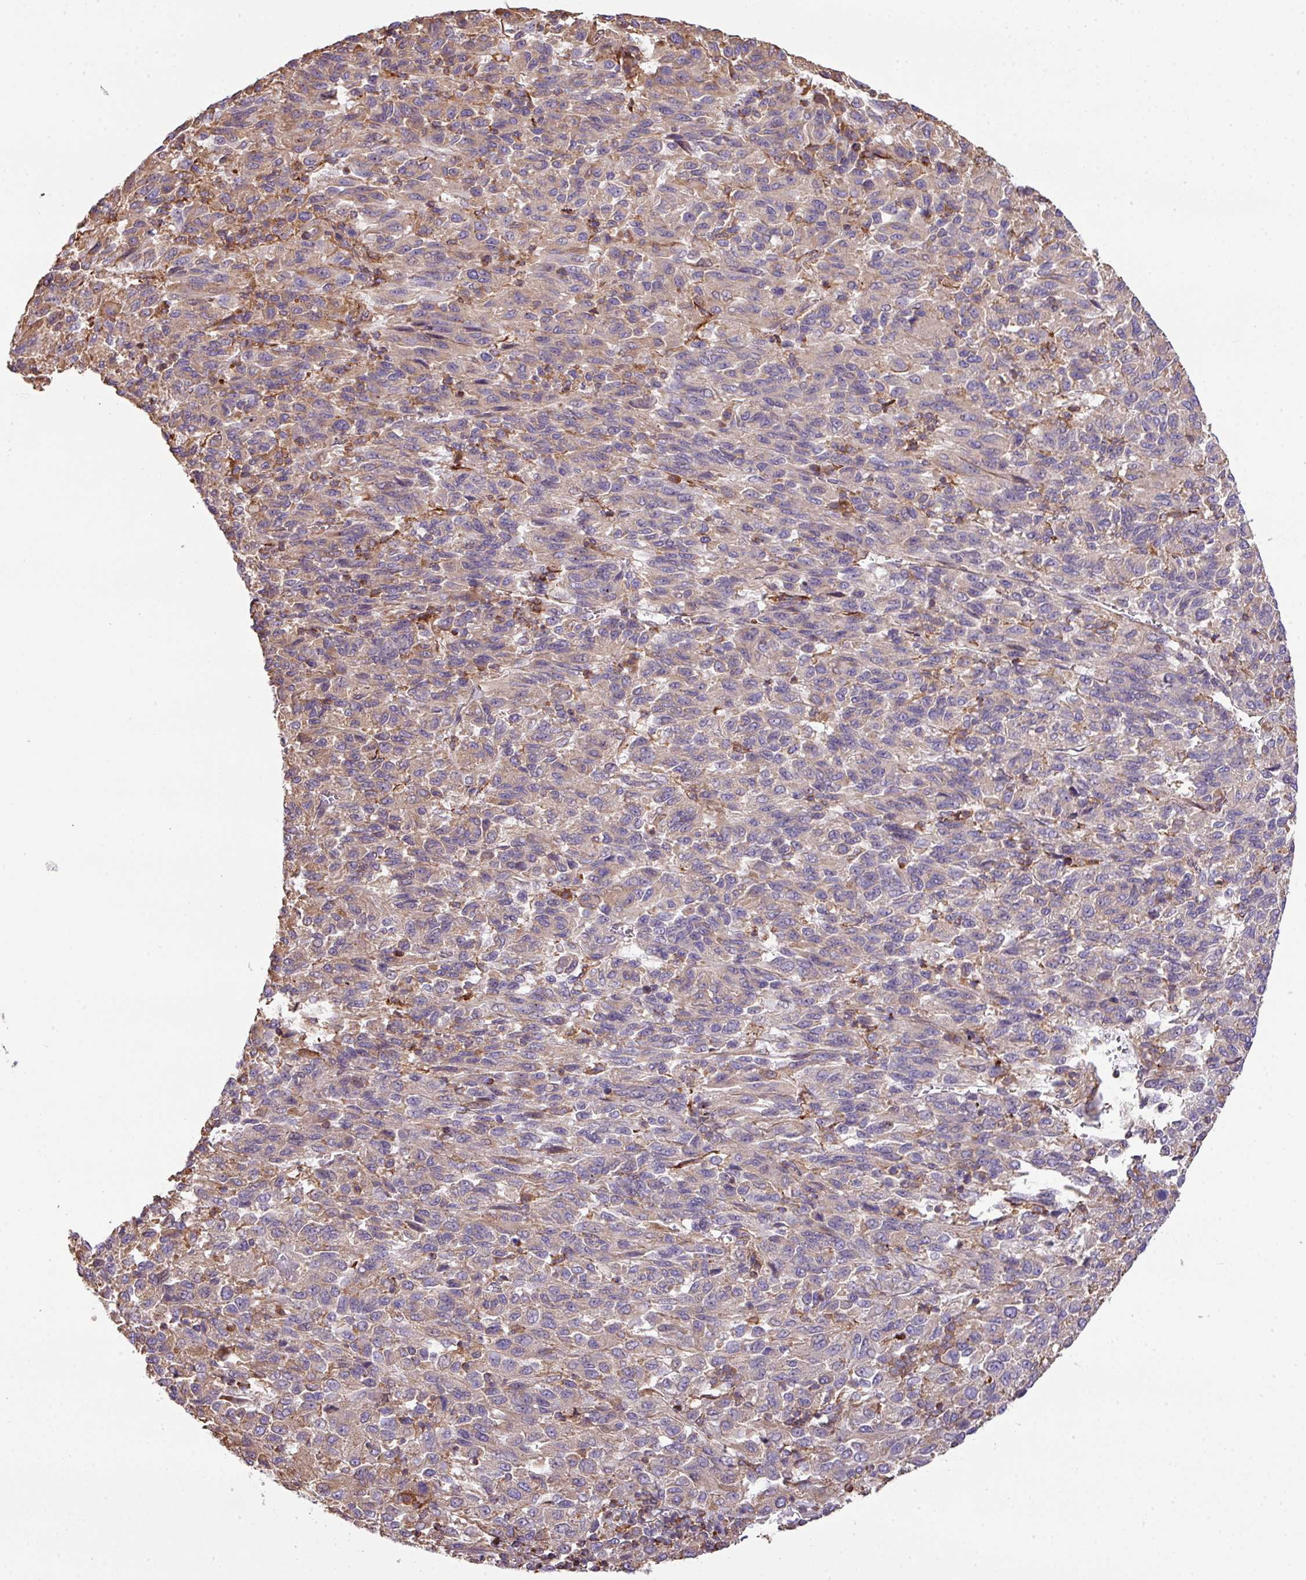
{"staining": {"intensity": "weak", "quantity": "<25%", "location": "cytoplasmic/membranous"}, "tissue": "melanoma", "cell_type": "Tumor cells", "image_type": "cancer", "snomed": [{"axis": "morphology", "description": "Malignant melanoma, Metastatic site"}, {"axis": "topography", "description": "Lung"}], "caption": "High magnification brightfield microscopy of malignant melanoma (metastatic site) stained with DAB (3,3'-diaminobenzidine) (brown) and counterstained with hematoxylin (blue): tumor cells show no significant staining.", "gene": "LRRC41", "patient": {"sex": "male", "age": 64}}